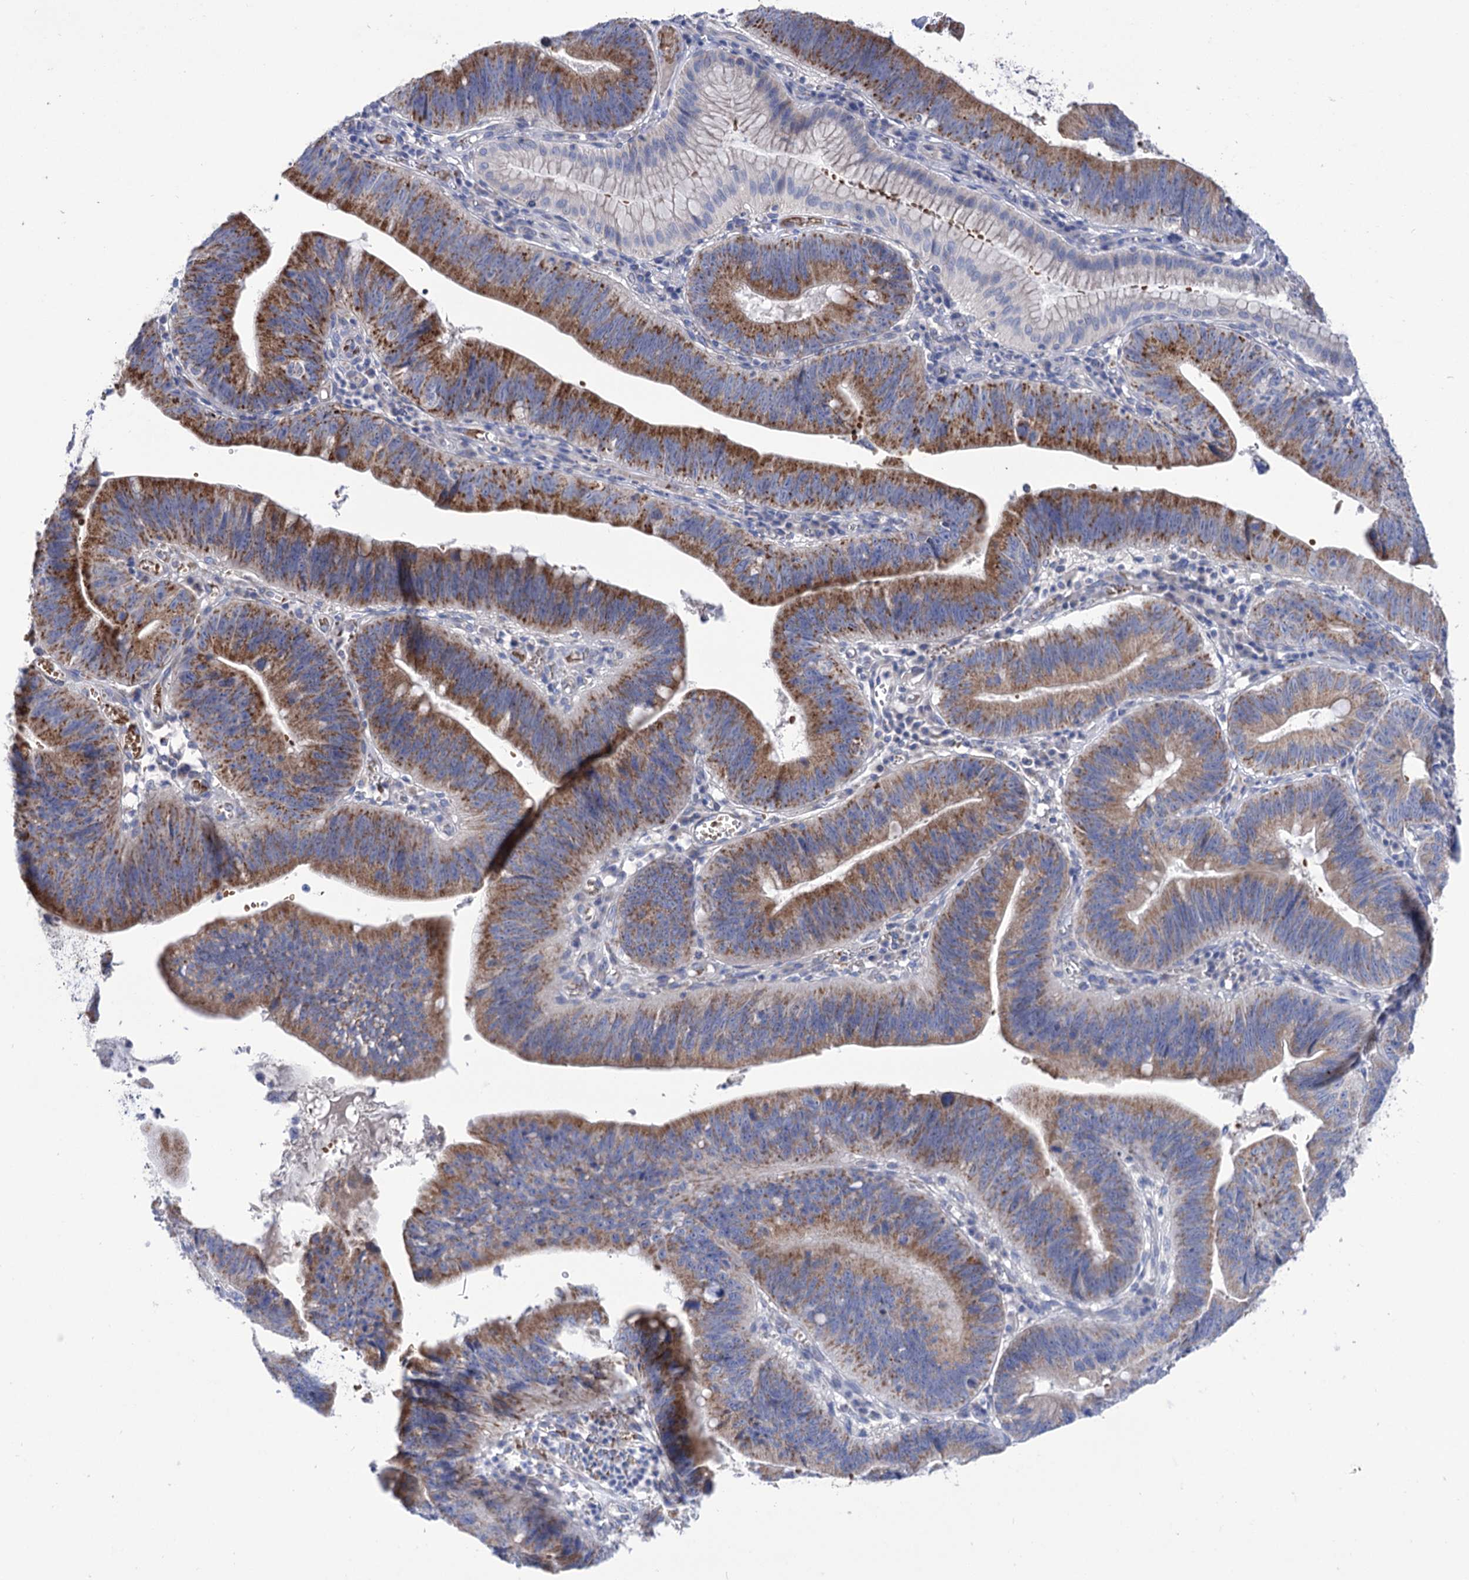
{"staining": {"intensity": "strong", "quantity": "25%-75%", "location": "cytoplasmic/membranous"}, "tissue": "stomach cancer", "cell_type": "Tumor cells", "image_type": "cancer", "snomed": [{"axis": "morphology", "description": "Adenocarcinoma, NOS"}, {"axis": "topography", "description": "Stomach"}], "caption": "Stomach adenocarcinoma stained with a protein marker displays strong staining in tumor cells.", "gene": "YARS2", "patient": {"sex": "male", "age": 59}}